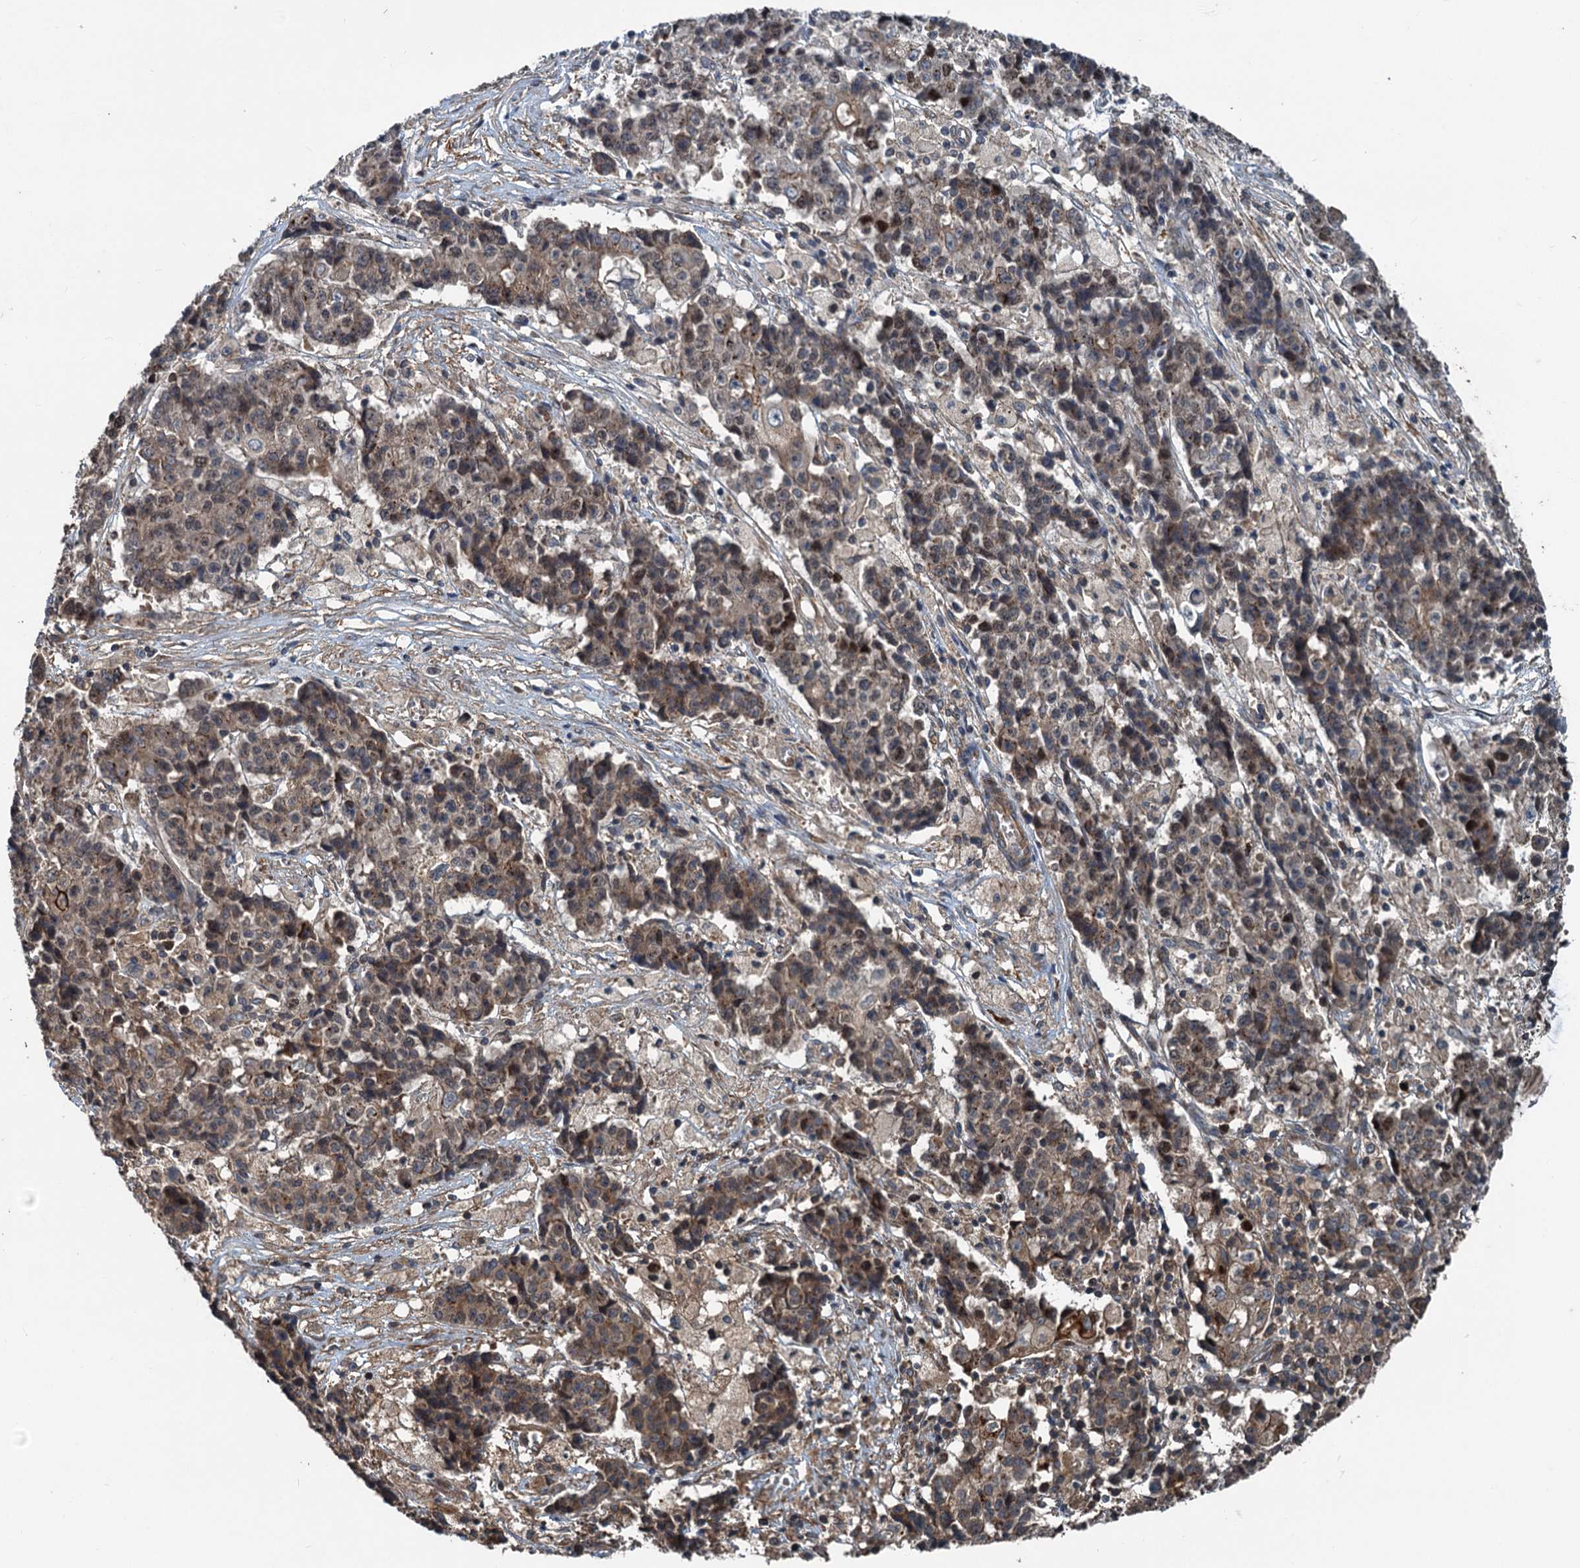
{"staining": {"intensity": "moderate", "quantity": "25%-75%", "location": "cytoplasmic/membranous"}, "tissue": "ovarian cancer", "cell_type": "Tumor cells", "image_type": "cancer", "snomed": [{"axis": "morphology", "description": "Carcinoma, endometroid"}, {"axis": "topography", "description": "Ovary"}], "caption": "A histopathology image of human ovarian endometroid carcinoma stained for a protein displays moderate cytoplasmic/membranous brown staining in tumor cells.", "gene": "TEDC1", "patient": {"sex": "female", "age": 42}}